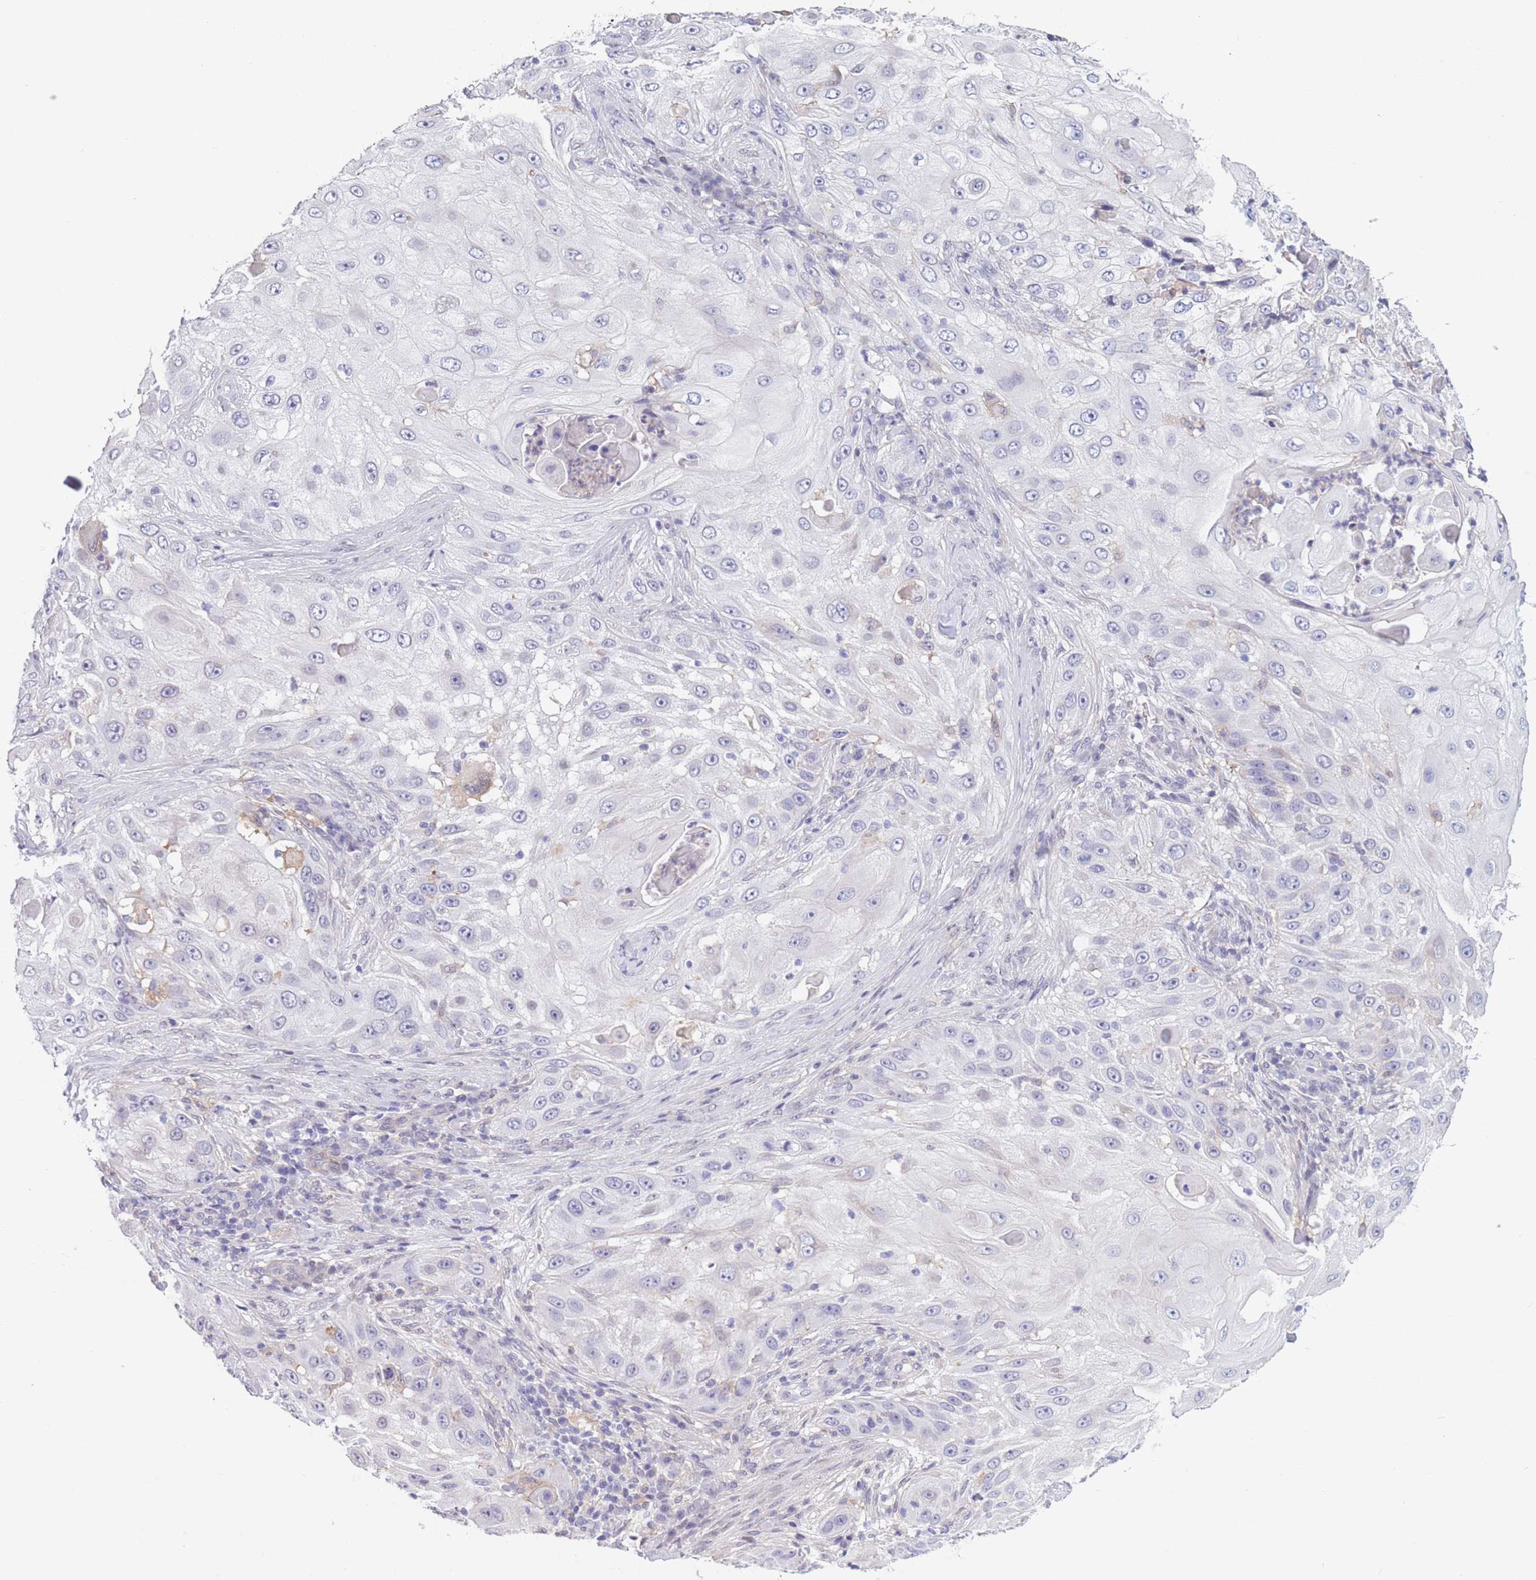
{"staining": {"intensity": "negative", "quantity": "none", "location": "none"}, "tissue": "skin cancer", "cell_type": "Tumor cells", "image_type": "cancer", "snomed": [{"axis": "morphology", "description": "Squamous cell carcinoma, NOS"}, {"axis": "topography", "description": "Skin"}], "caption": "IHC histopathology image of neoplastic tissue: human squamous cell carcinoma (skin) stained with DAB exhibits no significant protein positivity in tumor cells. (DAB IHC with hematoxylin counter stain).", "gene": "PODXL", "patient": {"sex": "female", "age": 44}}